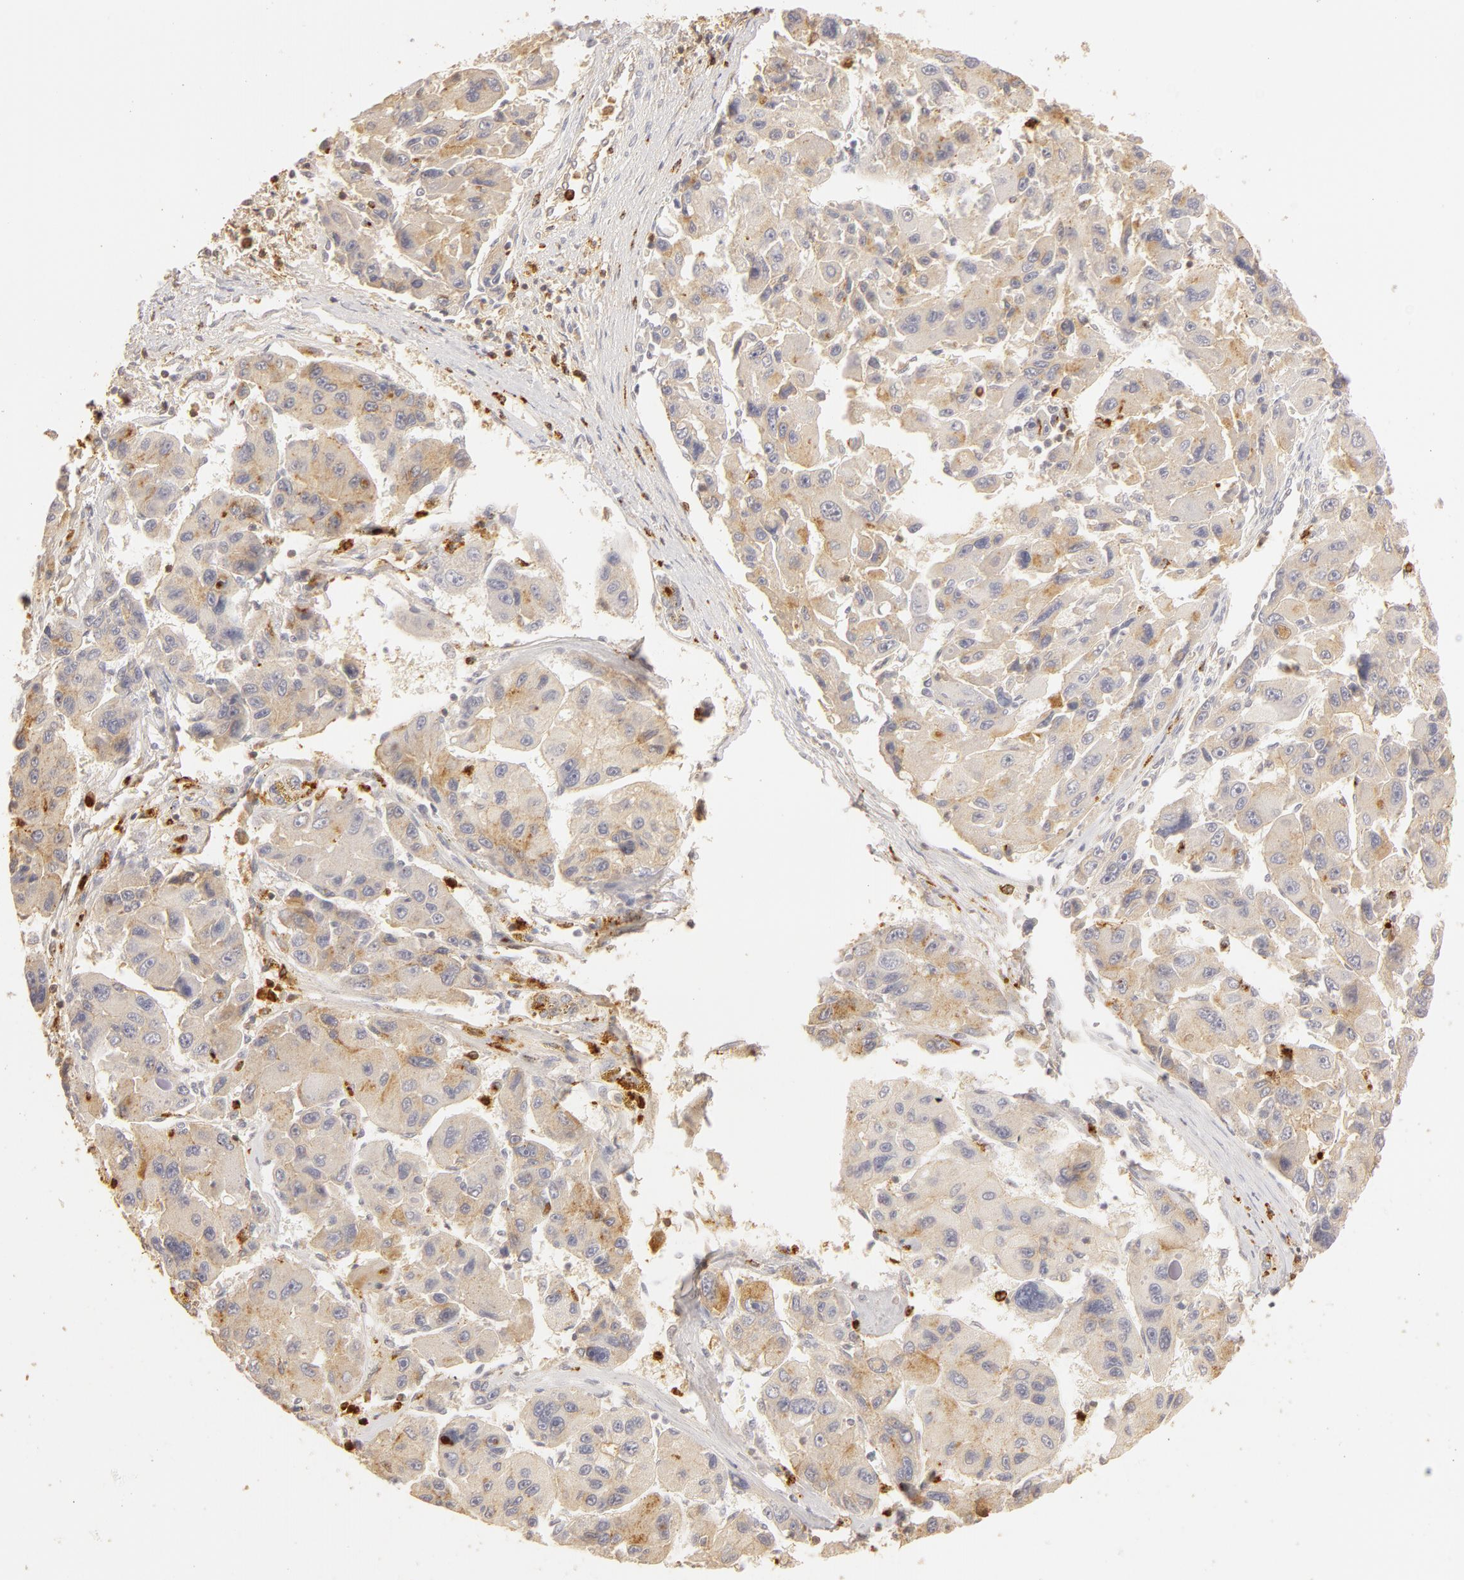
{"staining": {"intensity": "weak", "quantity": "25%-75%", "location": "cytoplasmic/membranous"}, "tissue": "liver cancer", "cell_type": "Tumor cells", "image_type": "cancer", "snomed": [{"axis": "morphology", "description": "Carcinoma, Hepatocellular, NOS"}, {"axis": "topography", "description": "Liver"}], "caption": "The micrograph exhibits a brown stain indicating the presence of a protein in the cytoplasmic/membranous of tumor cells in liver cancer (hepatocellular carcinoma). (brown staining indicates protein expression, while blue staining denotes nuclei).", "gene": "C1R", "patient": {"sex": "male", "age": 64}}